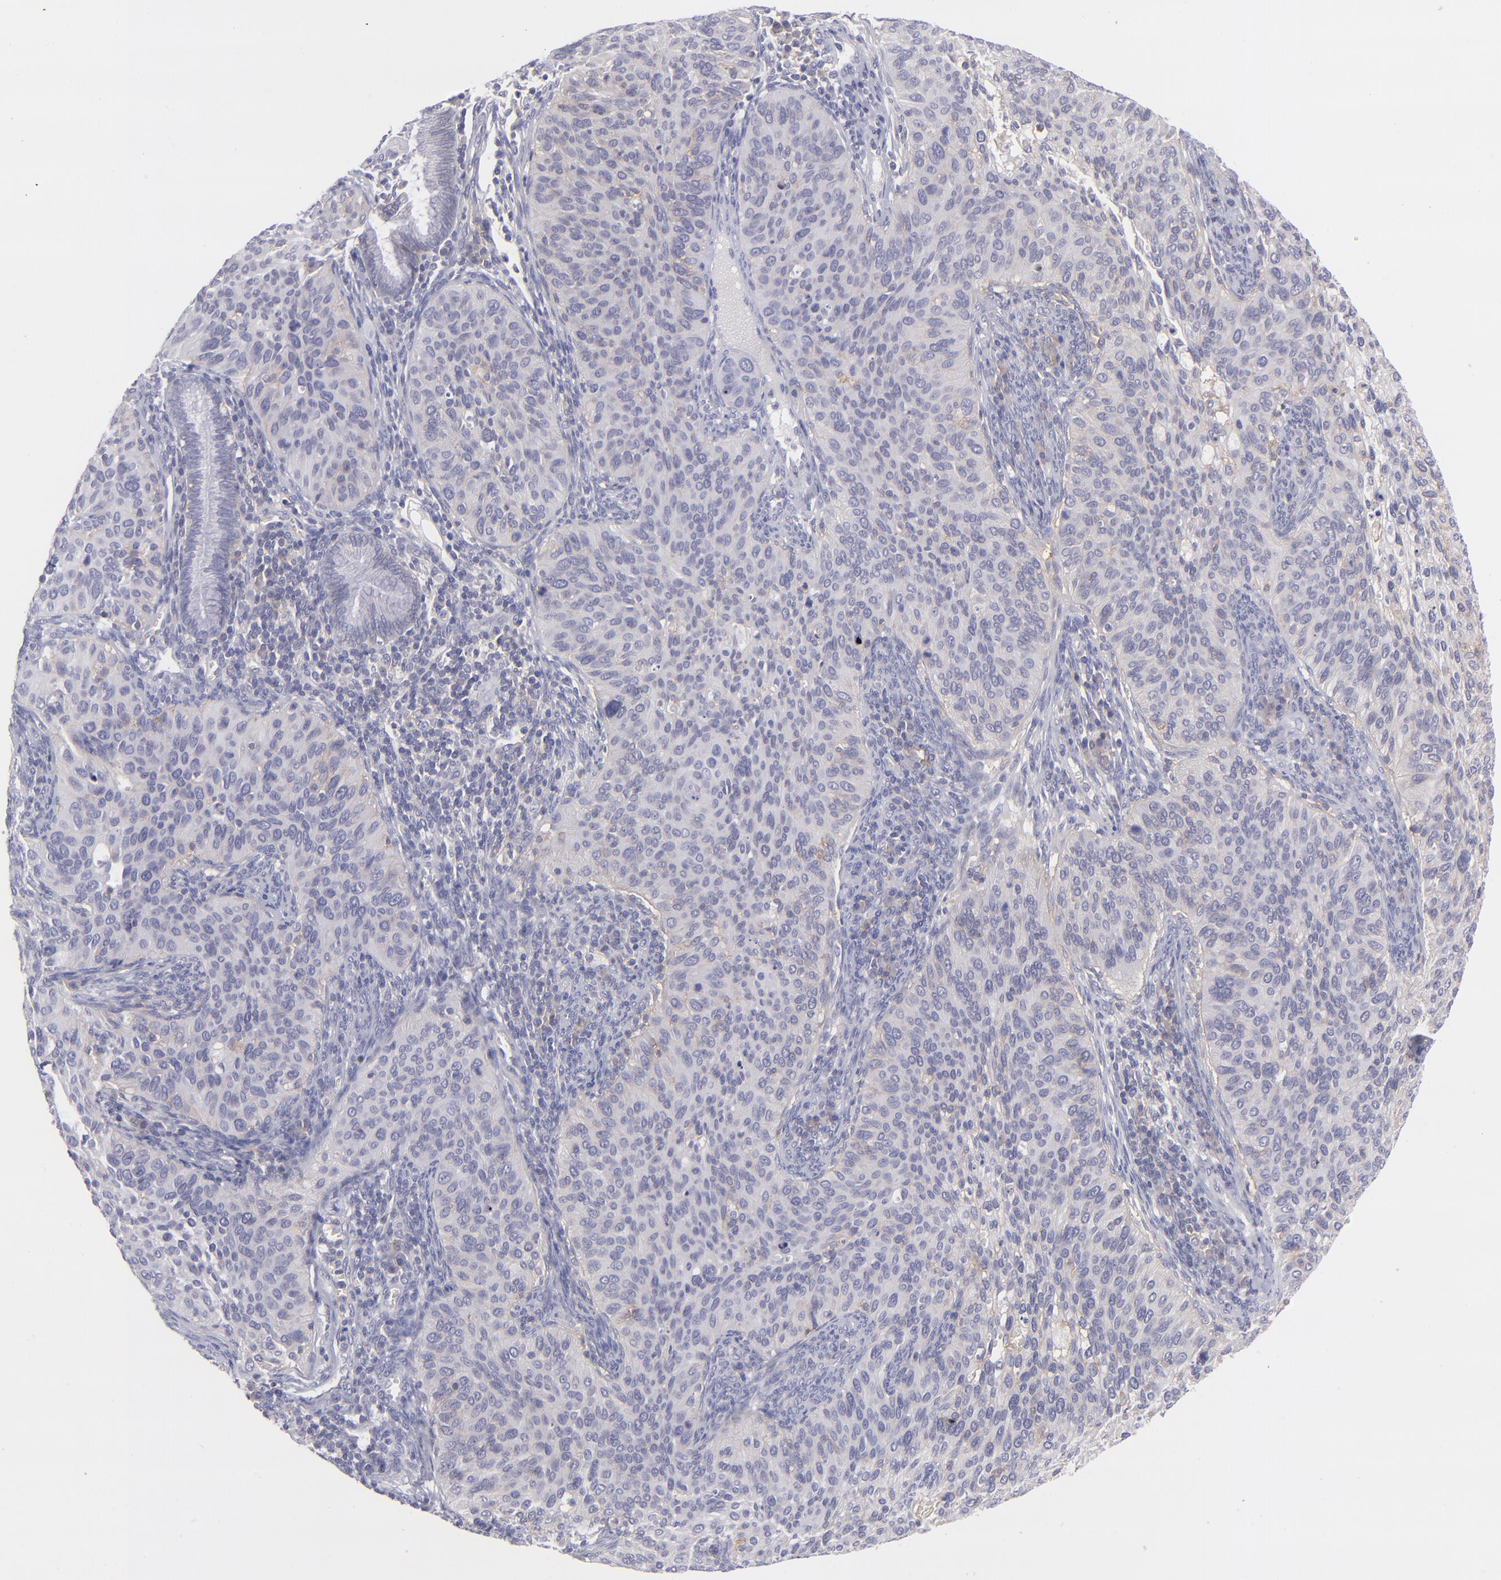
{"staining": {"intensity": "weak", "quantity": ">75%", "location": "cytoplasmic/membranous"}, "tissue": "cervical cancer", "cell_type": "Tumor cells", "image_type": "cancer", "snomed": [{"axis": "morphology", "description": "Adenocarcinoma, NOS"}, {"axis": "topography", "description": "Cervix"}], "caption": "DAB immunohistochemical staining of cervical cancer (adenocarcinoma) reveals weak cytoplasmic/membranous protein expression in approximately >75% of tumor cells.", "gene": "BSG", "patient": {"sex": "female", "age": 29}}